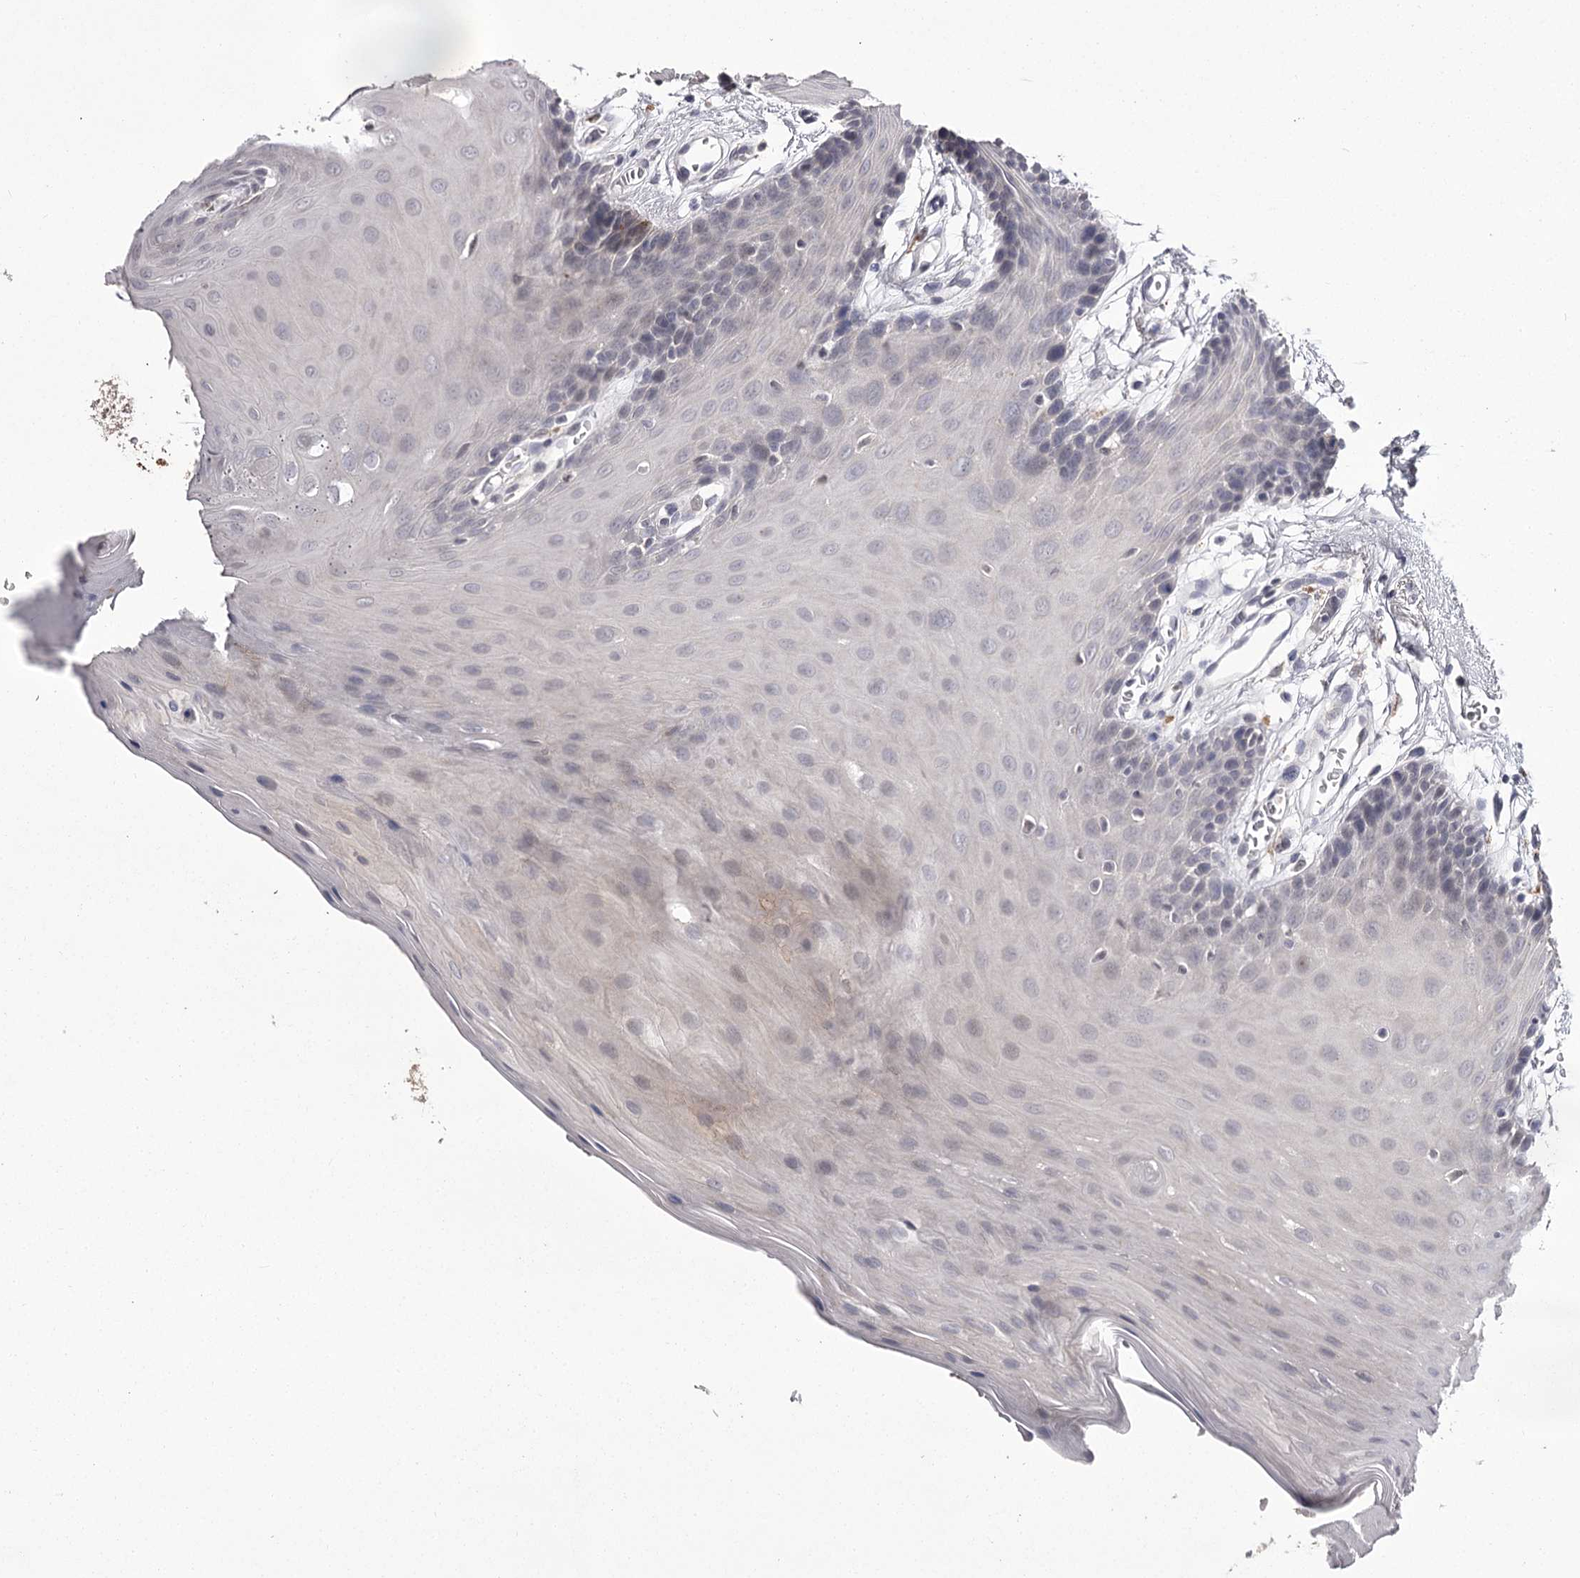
{"staining": {"intensity": "negative", "quantity": "none", "location": "none"}, "tissue": "oral mucosa", "cell_type": "Squamous epithelial cells", "image_type": "normal", "snomed": [{"axis": "morphology", "description": "Normal tissue, NOS"}, {"axis": "morphology", "description": "Squamous cell carcinoma, NOS"}, {"axis": "topography", "description": "Skeletal muscle"}, {"axis": "topography", "description": "Oral tissue"}, {"axis": "topography", "description": "Salivary gland"}, {"axis": "topography", "description": "Head-Neck"}], "caption": "DAB immunohistochemical staining of normal oral mucosa reveals no significant positivity in squamous epithelial cells.", "gene": "SLC32A1", "patient": {"sex": "male", "age": 54}}